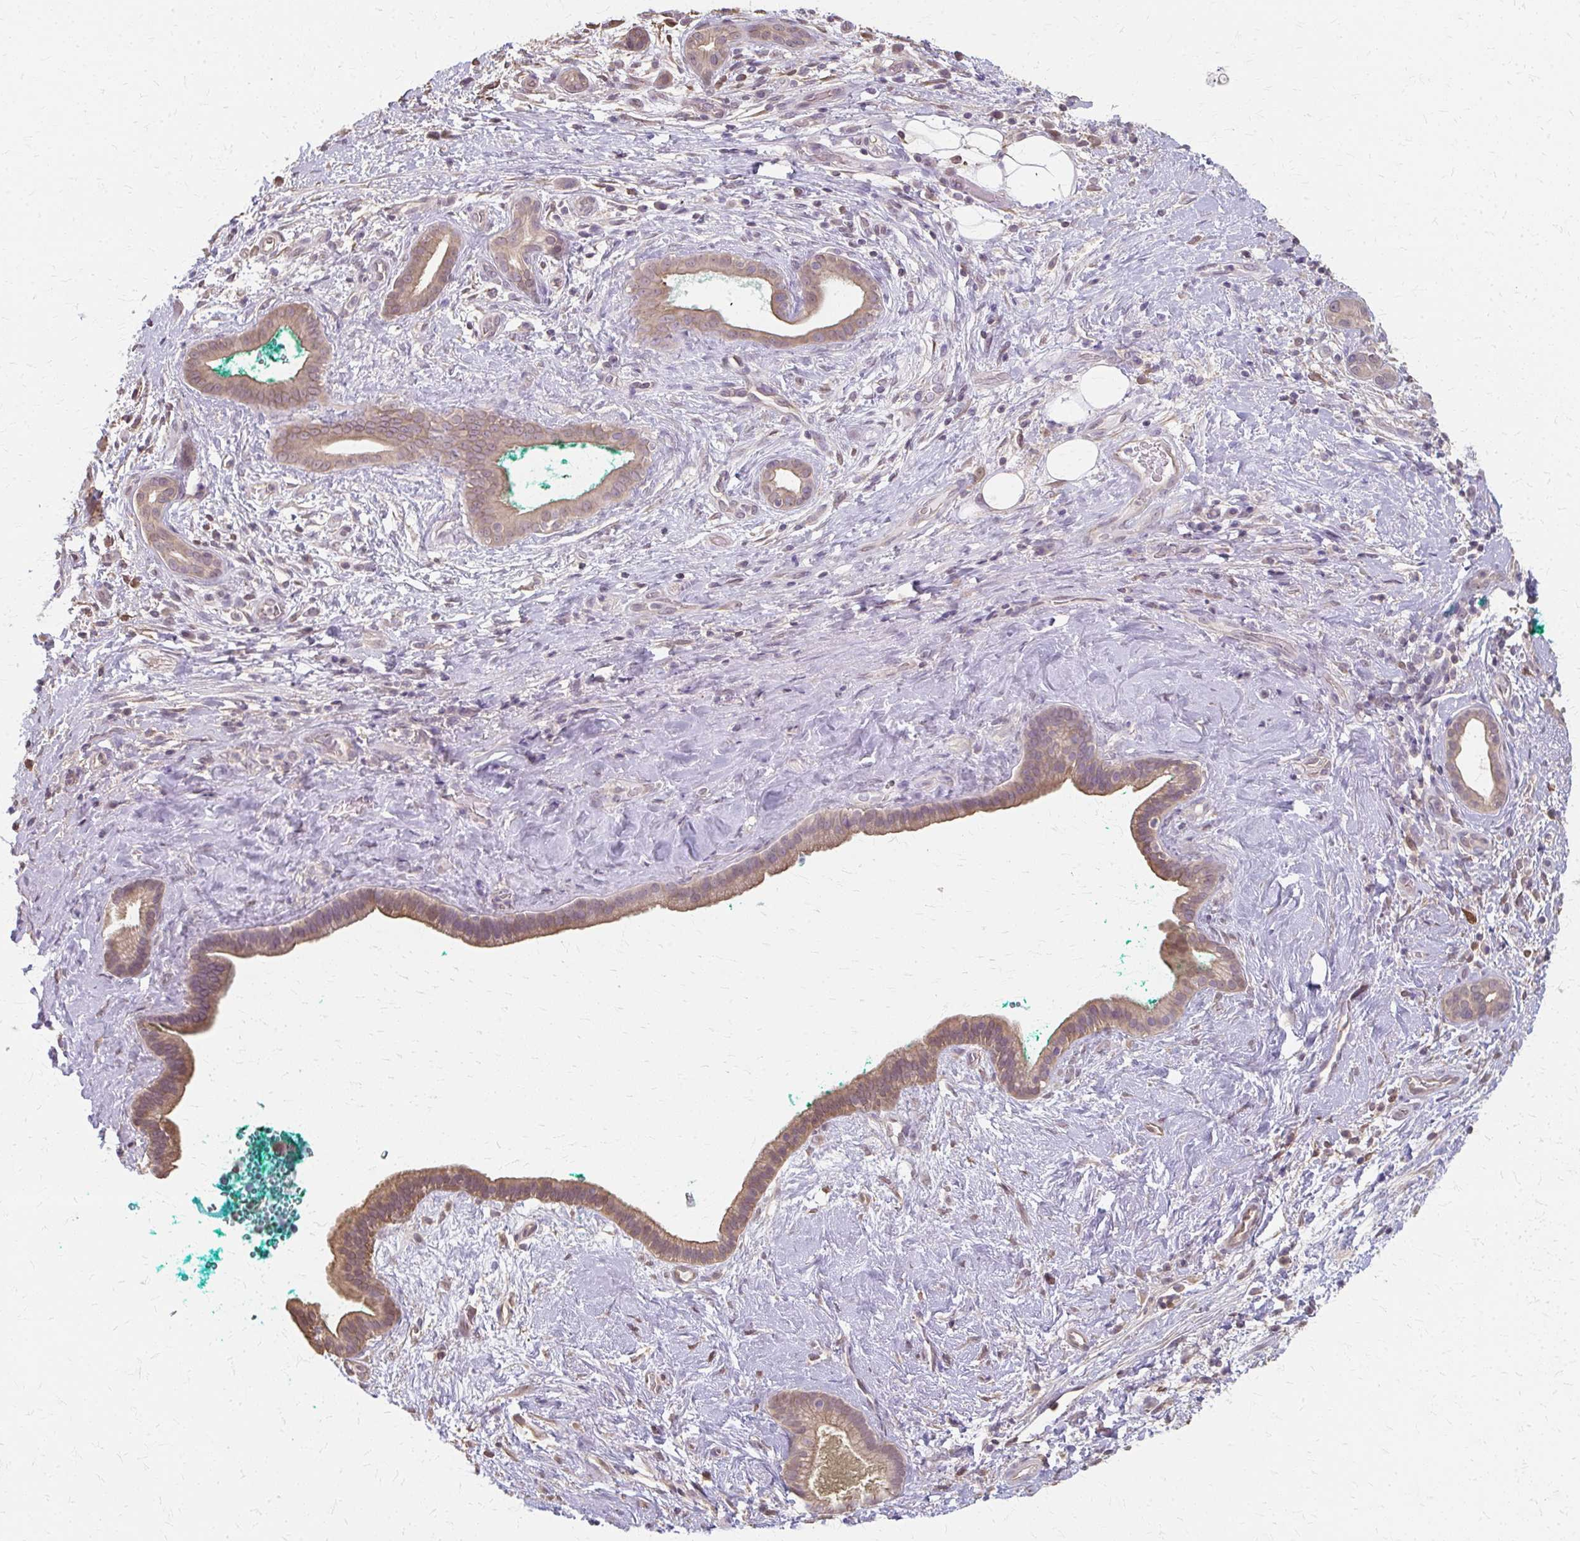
{"staining": {"intensity": "weak", "quantity": ">75%", "location": "cytoplasmic/membranous"}, "tissue": "pancreatic cancer", "cell_type": "Tumor cells", "image_type": "cancer", "snomed": [{"axis": "morphology", "description": "Adenocarcinoma, NOS"}, {"axis": "topography", "description": "Pancreas"}], "caption": "Human pancreatic adenocarcinoma stained with a protein marker shows weak staining in tumor cells.", "gene": "RABGAP1L", "patient": {"sex": "male", "age": 78}}